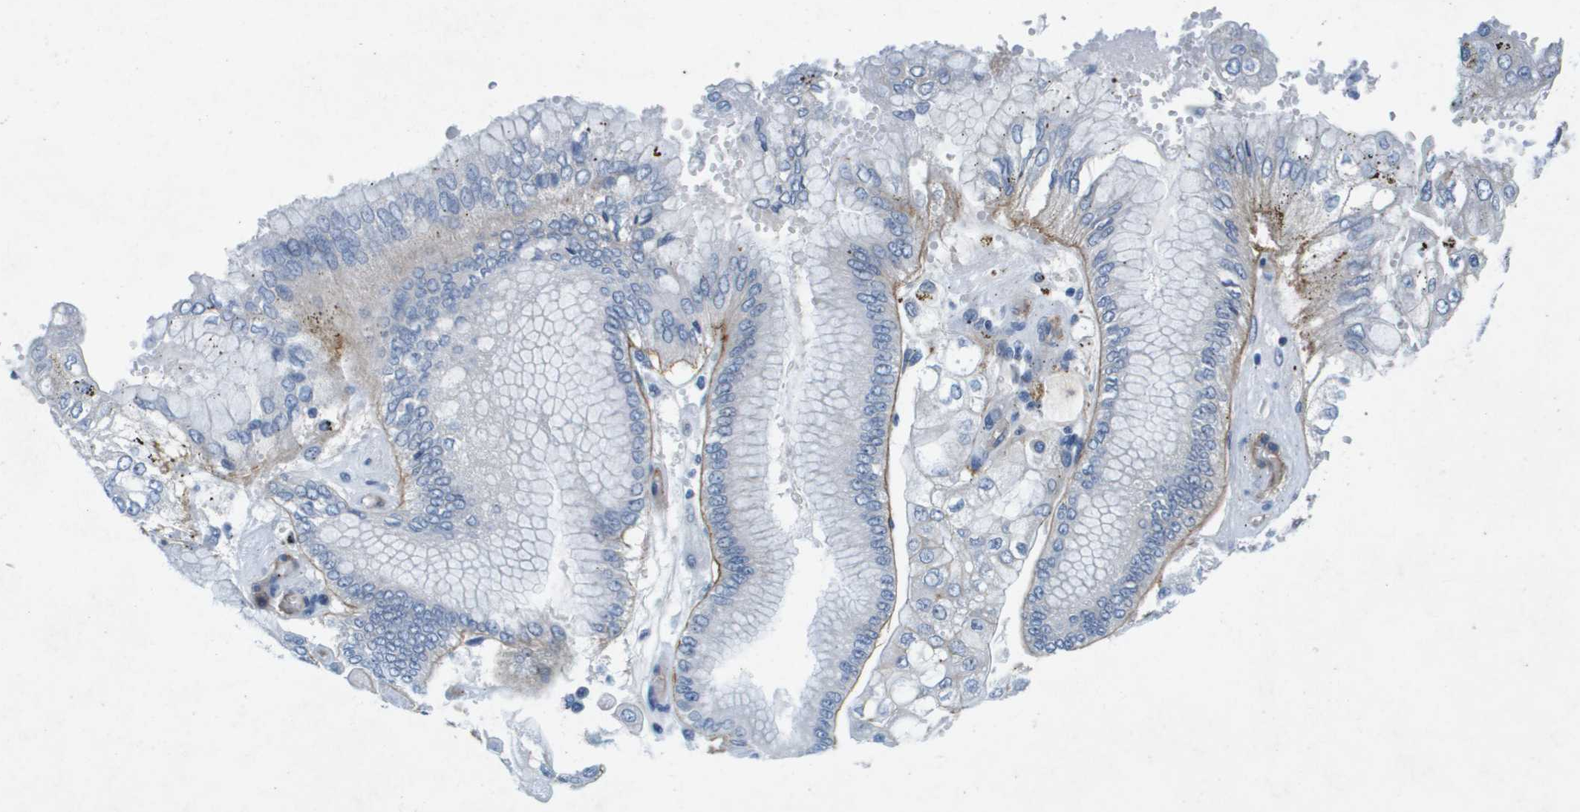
{"staining": {"intensity": "moderate", "quantity": "25%-75%", "location": "cytoplasmic/membranous"}, "tissue": "stomach cancer", "cell_type": "Tumor cells", "image_type": "cancer", "snomed": [{"axis": "morphology", "description": "Adenocarcinoma, NOS"}, {"axis": "topography", "description": "Stomach"}], "caption": "Immunohistochemistry (IHC) photomicrograph of neoplastic tissue: human stomach adenocarcinoma stained using immunohistochemistry (IHC) displays medium levels of moderate protein expression localized specifically in the cytoplasmic/membranous of tumor cells, appearing as a cytoplasmic/membranous brown color.", "gene": "ITGA6", "patient": {"sex": "male", "age": 76}}